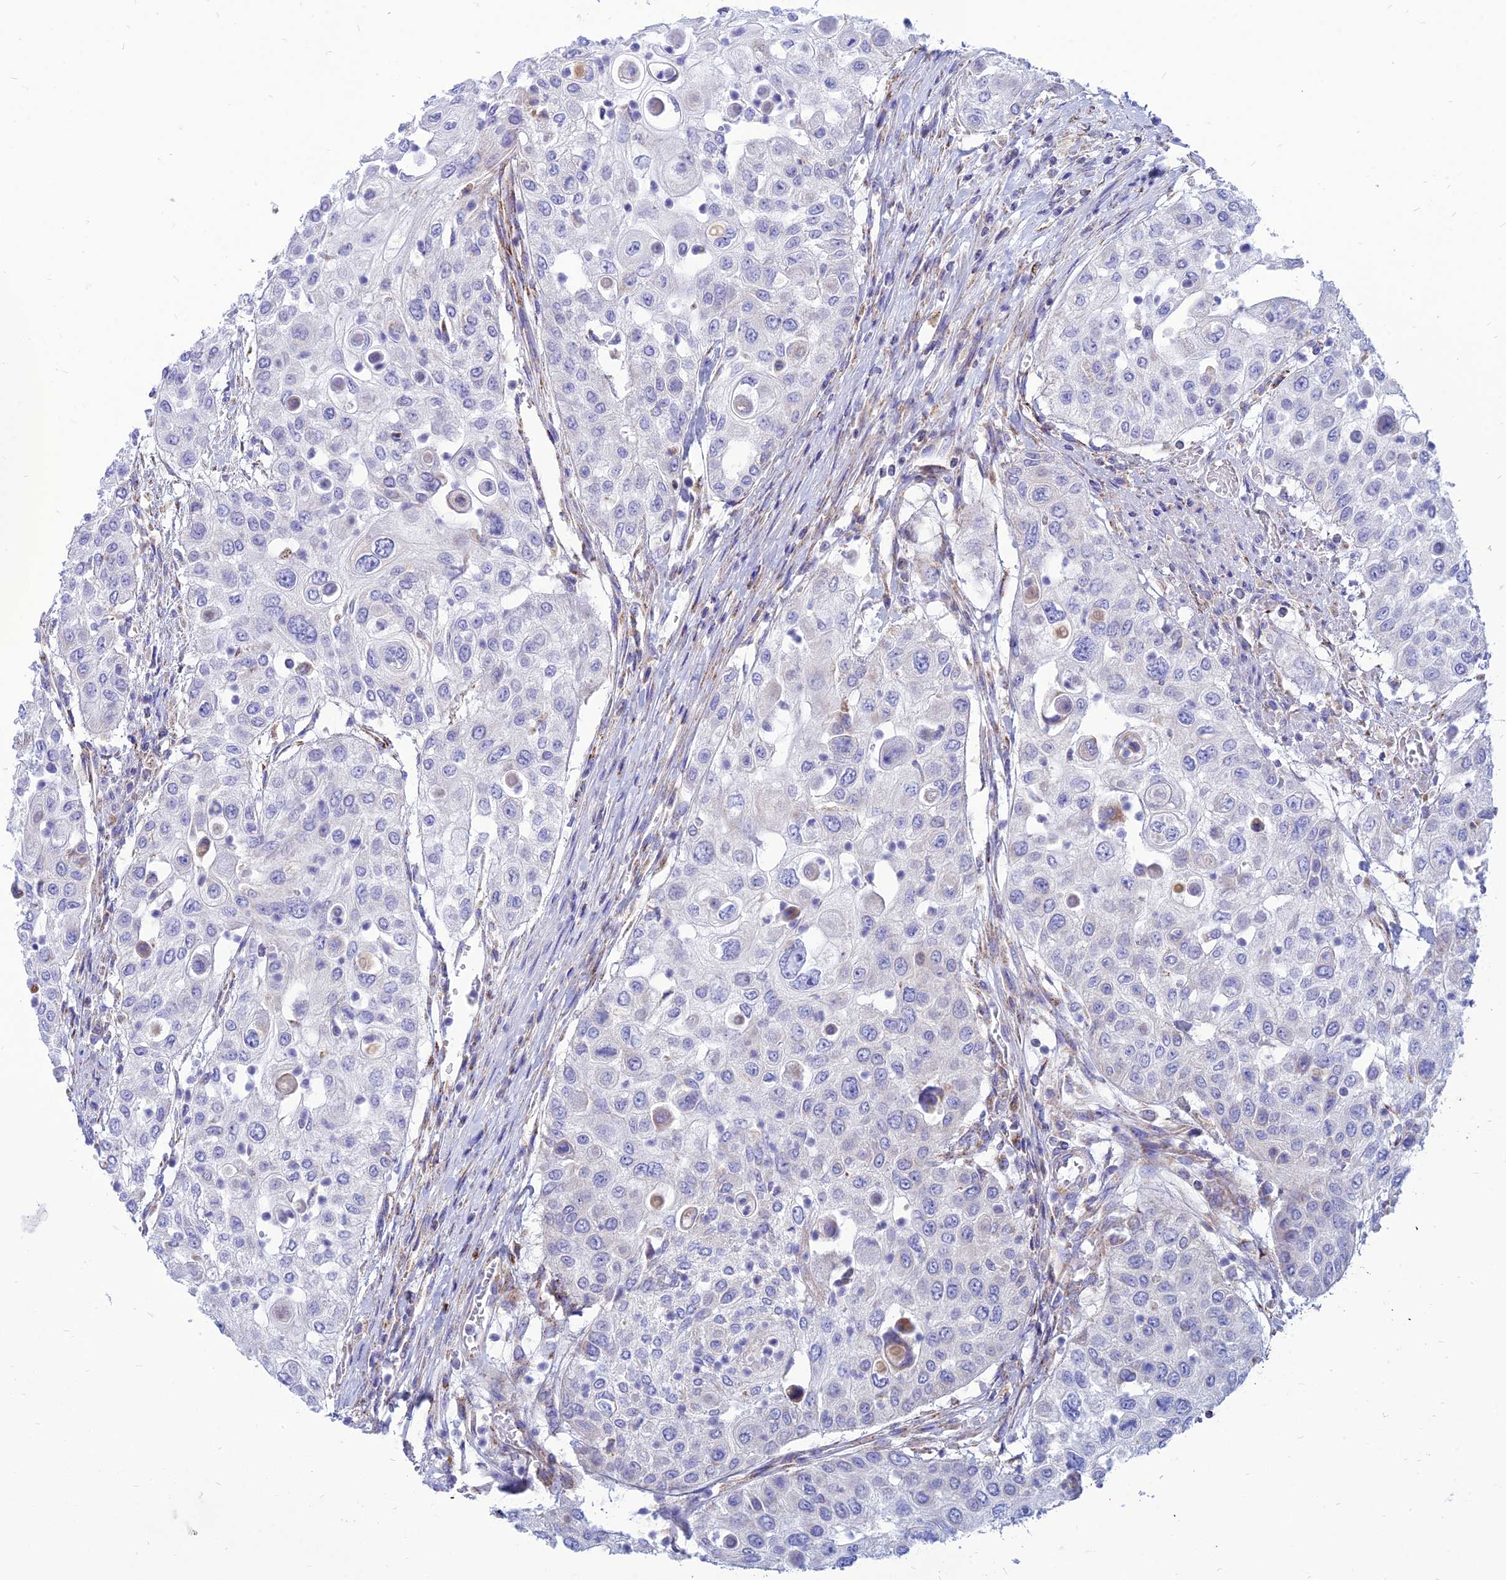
{"staining": {"intensity": "negative", "quantity": "none", "location": "none"}, "tissue": "urothelial cancer", "cell_type": "Tumor cells", "image_type": "cancer", "snomed": [{"axis": "morphology", "description": "Urothelial carcinoma, High grade"}, {"axis": "topography", "description": "Urinary bladder"}], "caption": "Tumor cells show no significant protein positivity in urothelial carcinoma (high-grade). The staining was performed using DAB (3,3'-diaminobenzidine) to visualize the protein expression in brown, while the nuclei were stained in blue with hematoxylin (Magnification: 20x).", "gene": "PACC1", "patient": {"sex": "female", "age": 79}}